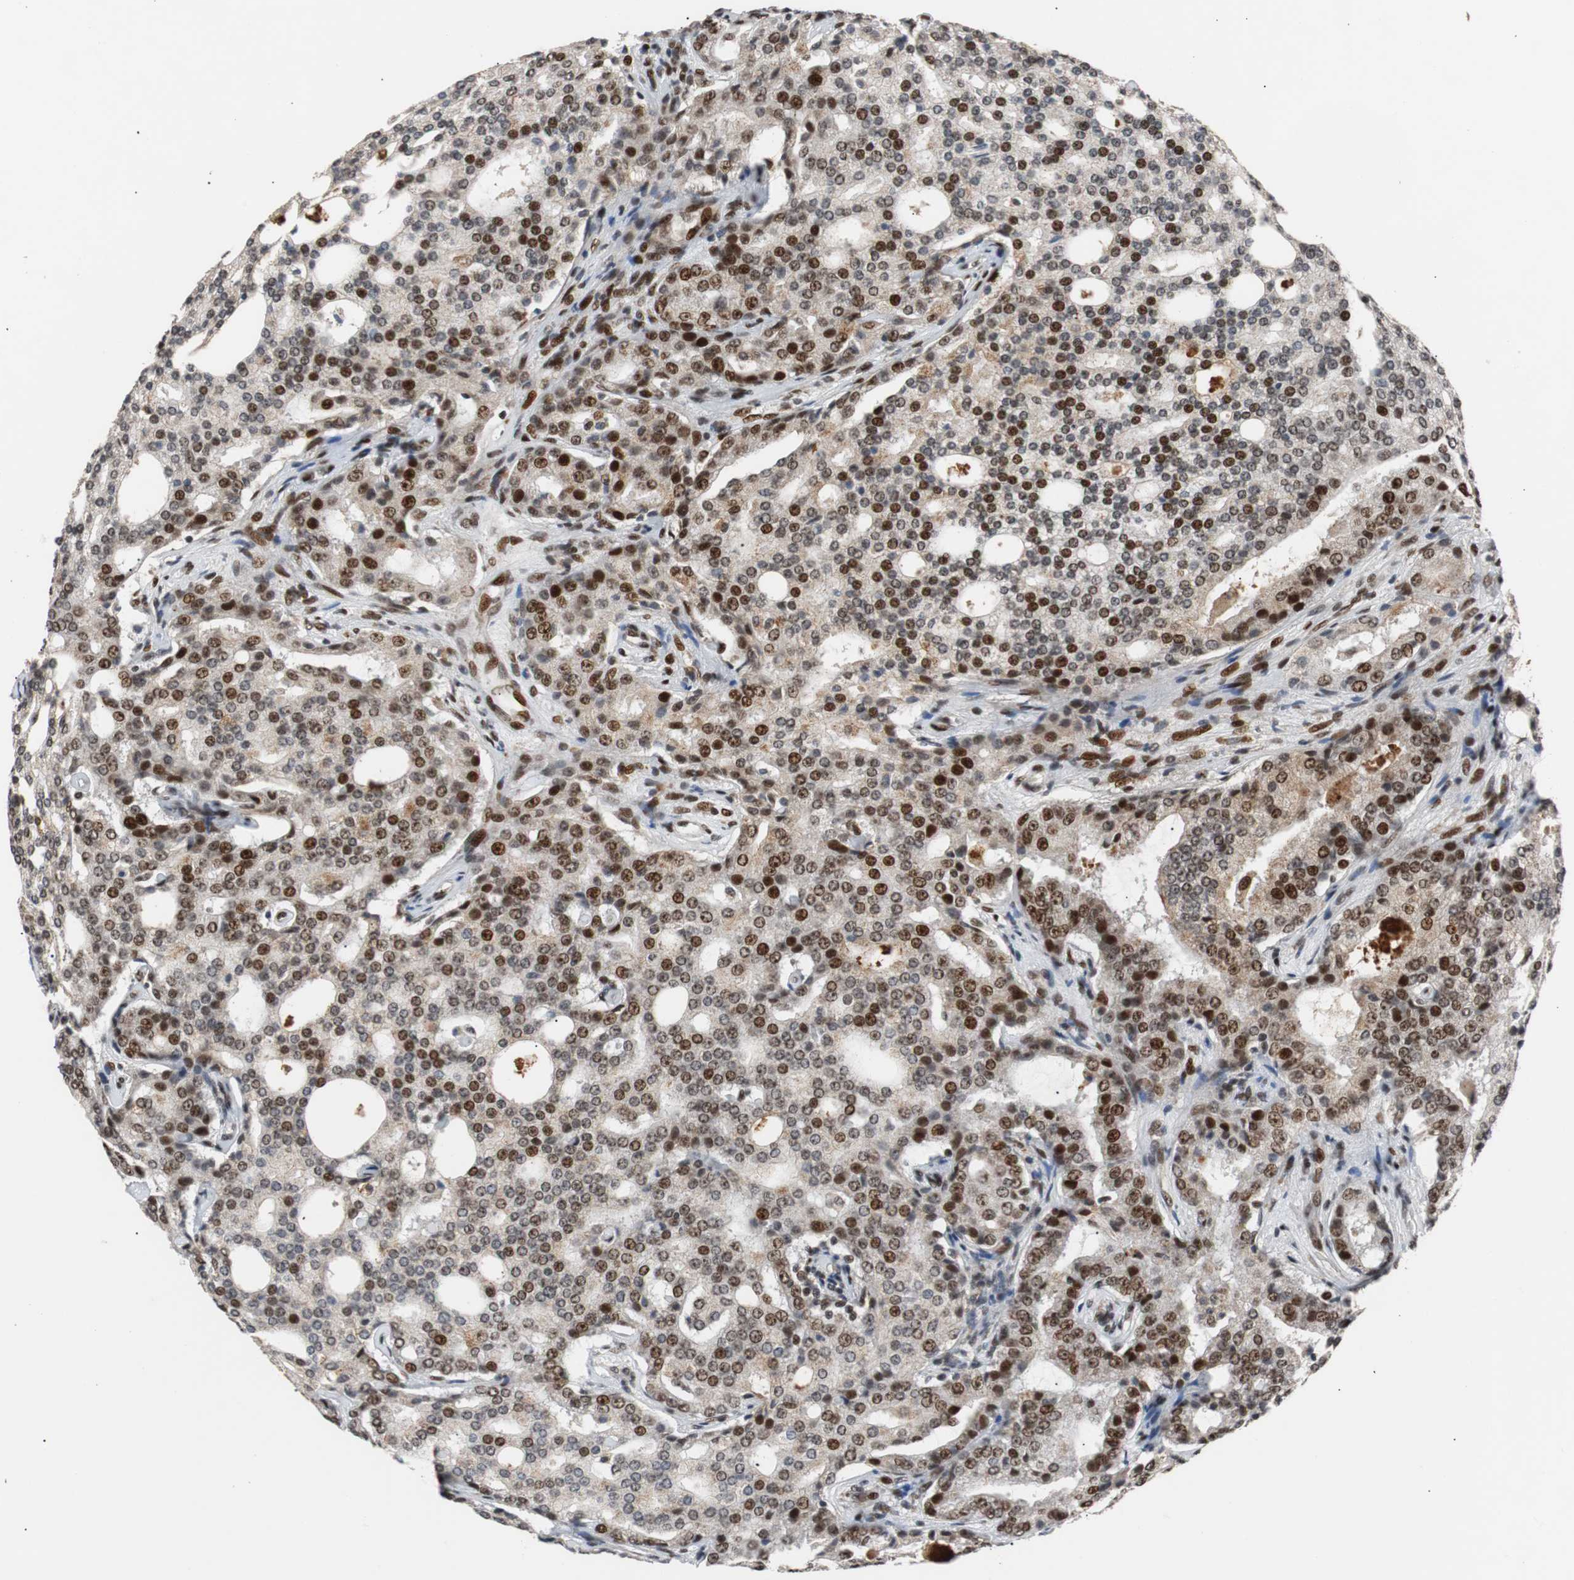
{"staining": {"intensity": "strong", "quantity": ">75%", "location": "nuclear"}, "tissue": "prostate cancer", "cell_type": "Tumor cells", "image_type": "cancer", "snomed": [{"axis": "morphology", "description": "Adenocarcinoma, High grade"}, {"axis": "topography", "description": "Prostate"}], "caption": "Tumor cells display strong nuclear staining in about >75% of cells in prostate cancer (high-grade adenocarcinoma).", "gene": "NBL1", "patient": {"sex": "male", "age": 72}}